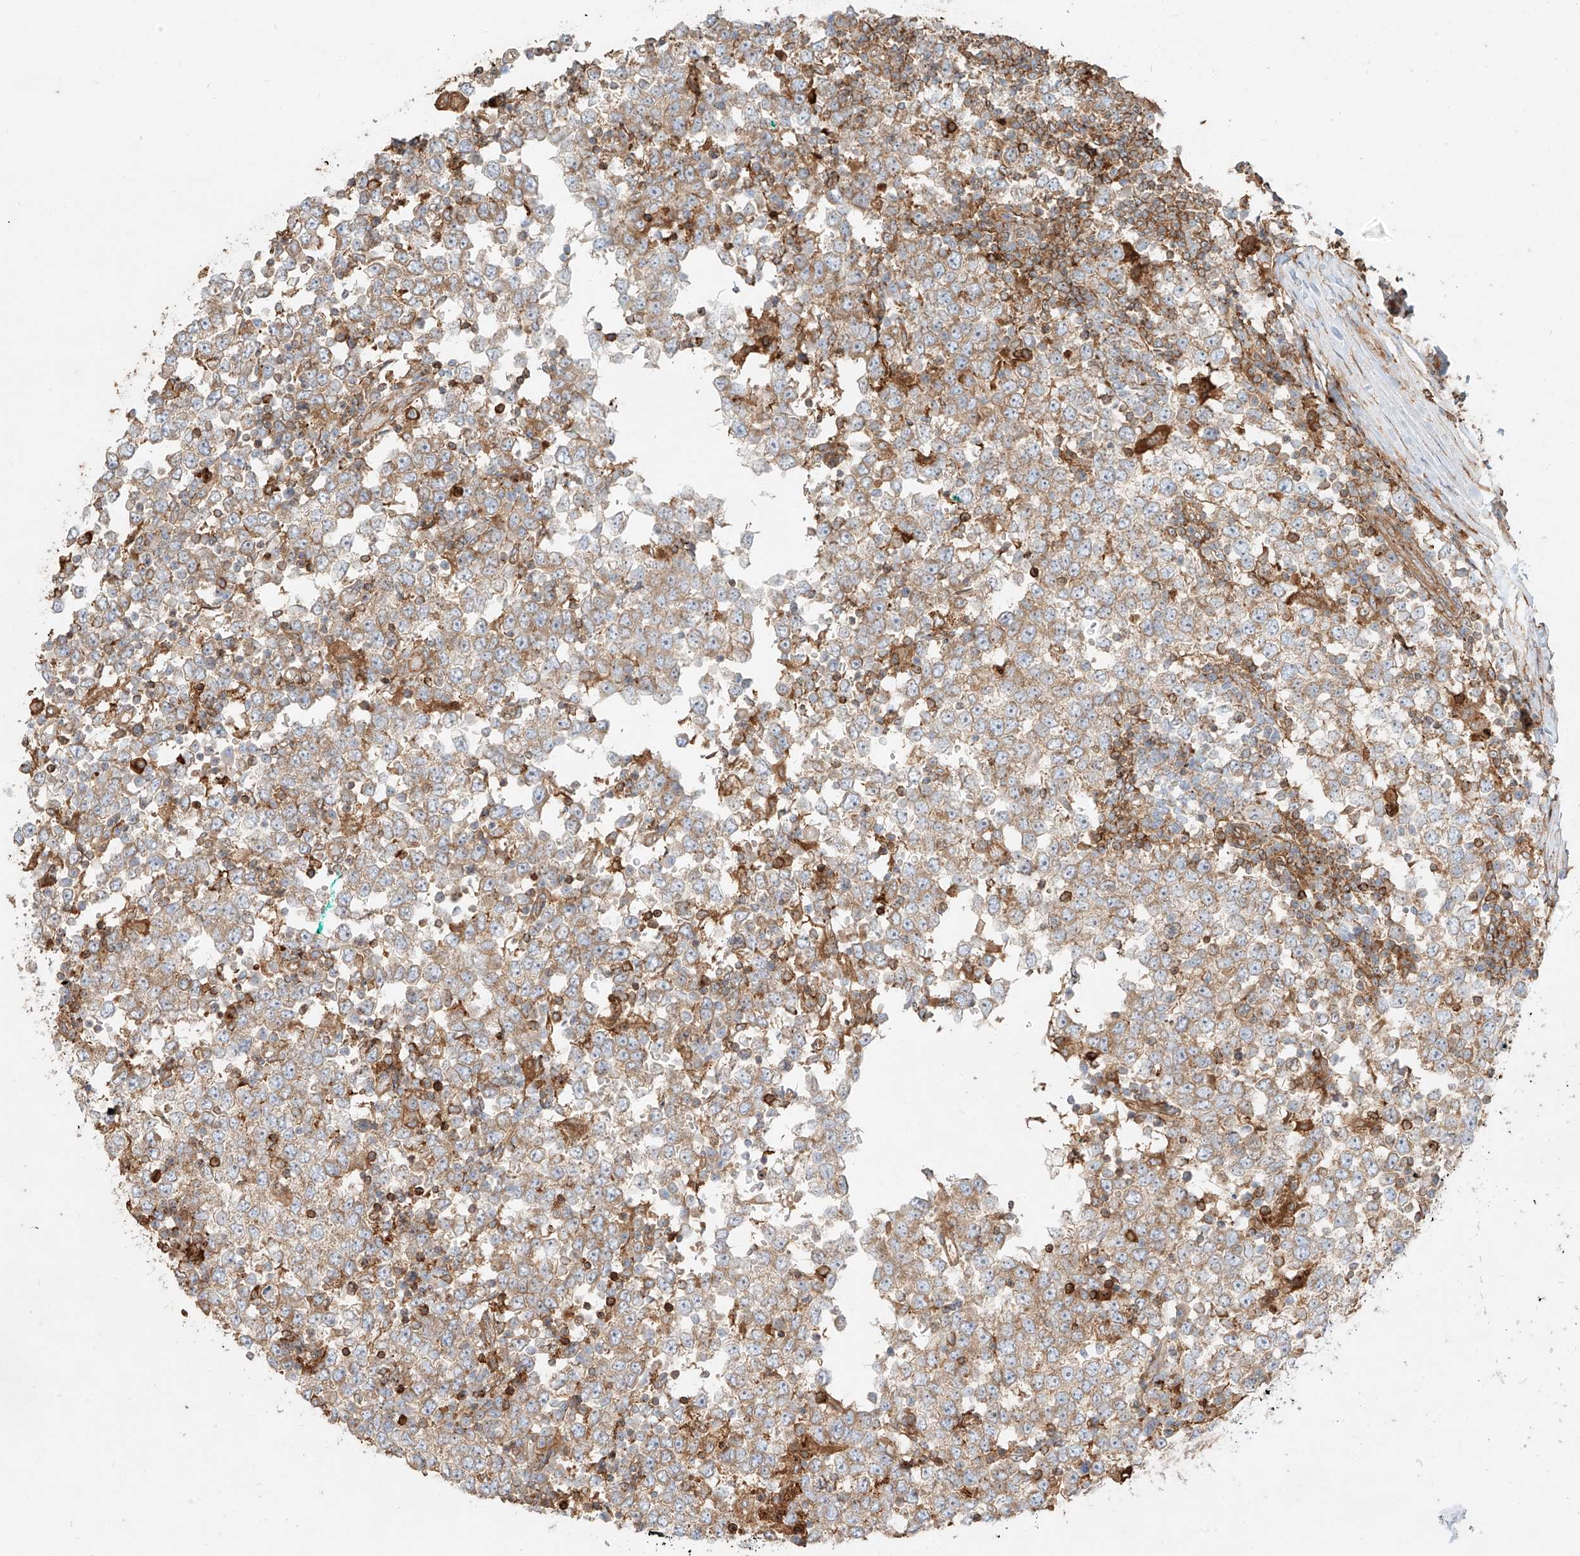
{"staining": {"intensity": "weak", "quantity": ">75%", "location": "cytoplasmic/membranous"}, "tissue": "testis cancer", "cell_type": "Tumor cells", "image_type": "cancer", "snomed": [{"axis": "morphology", "description": "Seminoma, NOS"}, {"axis": "topography", "description": "Testis"}], "caption": "A low amount of weak cytoplasmic/membranous expression is identified in about >75% of tumor cells in testis cancer tissue.", "gene": "SNX9", "patient": {"sex": "male", "age": 65}}